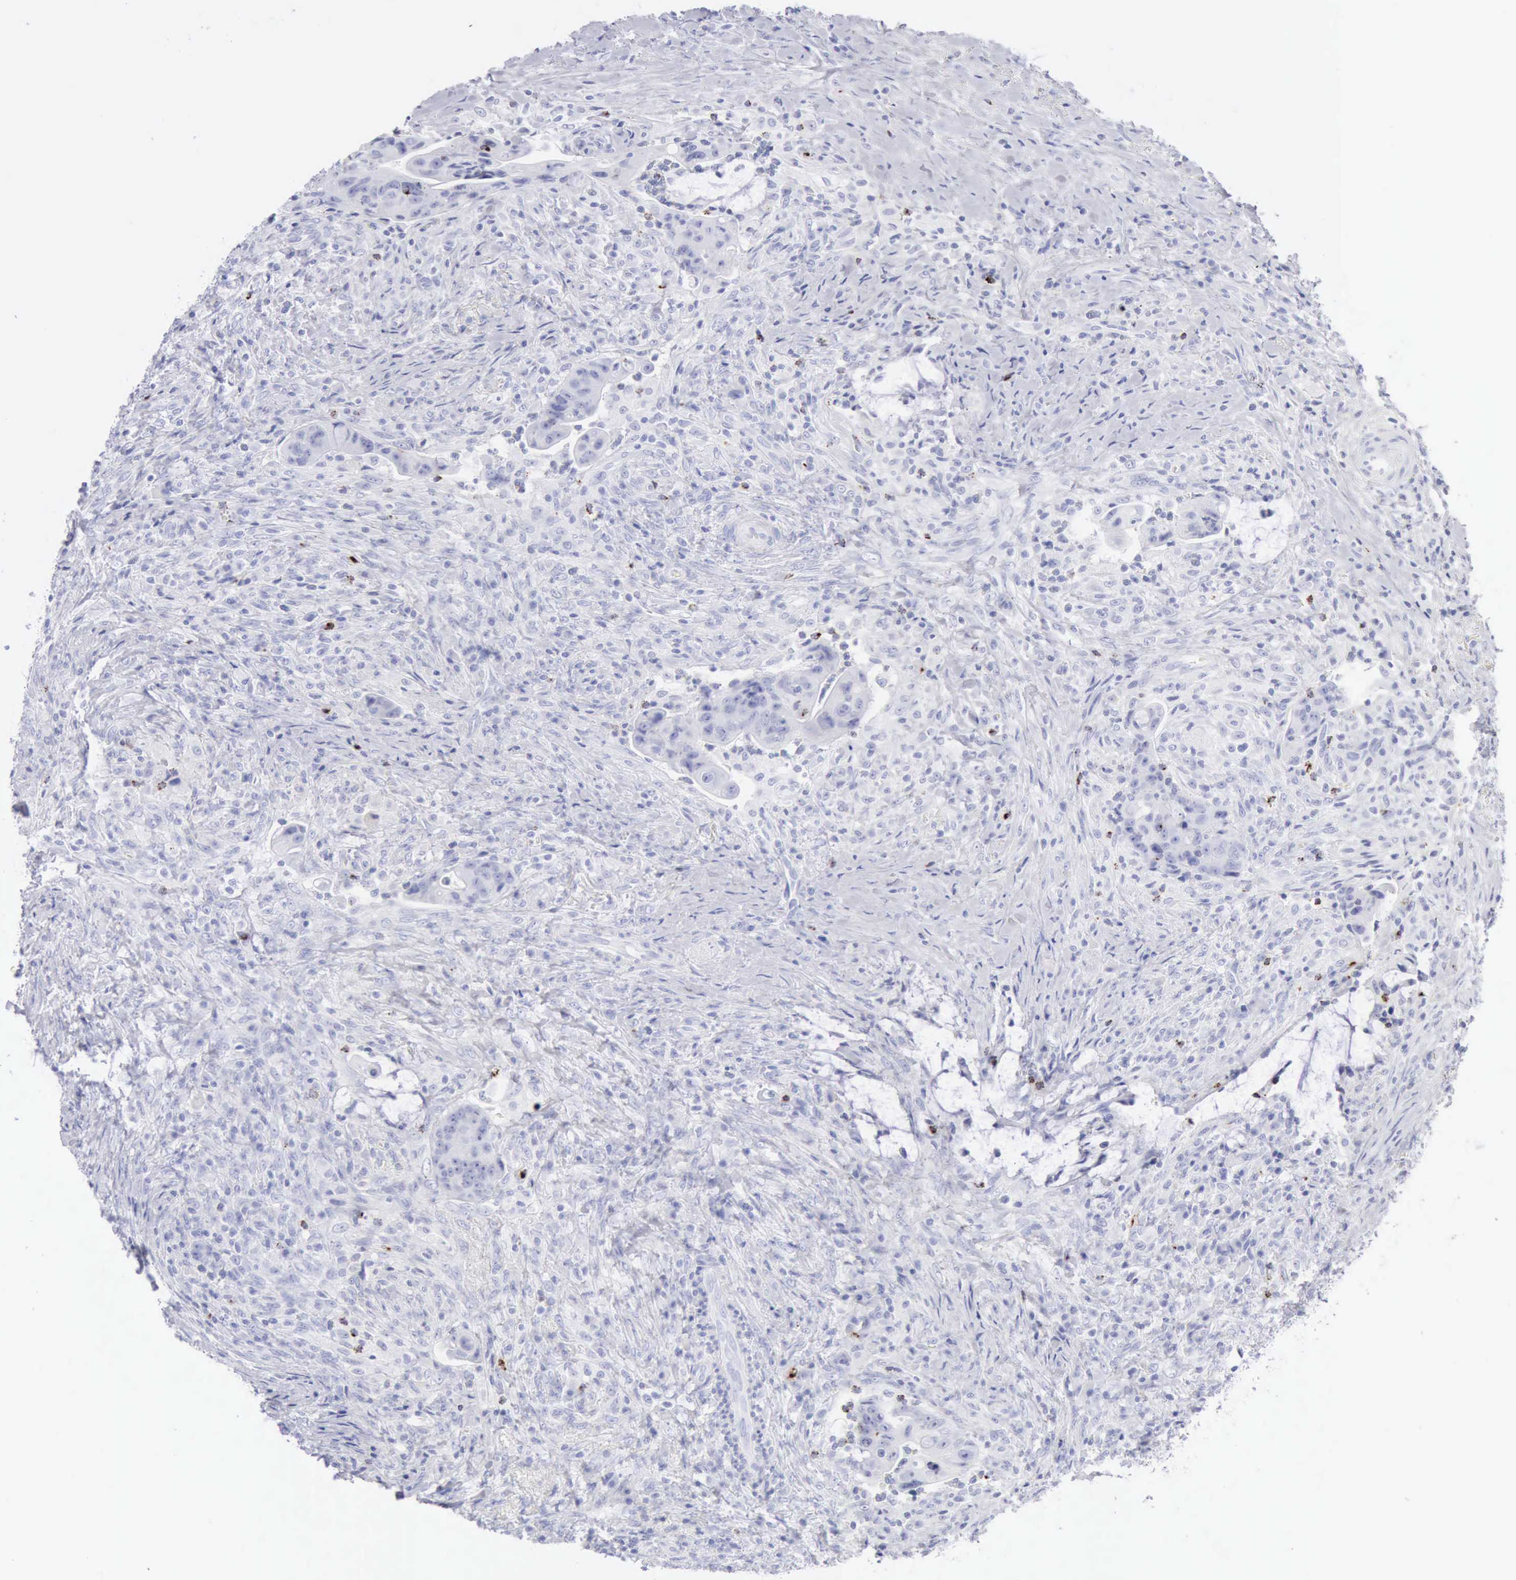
{"staining": {"intensity": "negative", "quantity": "none", "location": "none"}, "tissue": "colorectal cancer", "cell_type": "Tumor cells", "image_type": "cancer", "snomed": [{"axis": "morphology", "description": "Adenocarcinoma, NOS"}, {"axis": "topography", "description": "Rectum"}], "caption": "IHC of colorectal adenocarcinoma exhibits no expression in tumor cells.", "gene": "GZMB", "patient": {"sex": "female", "age": 71}}